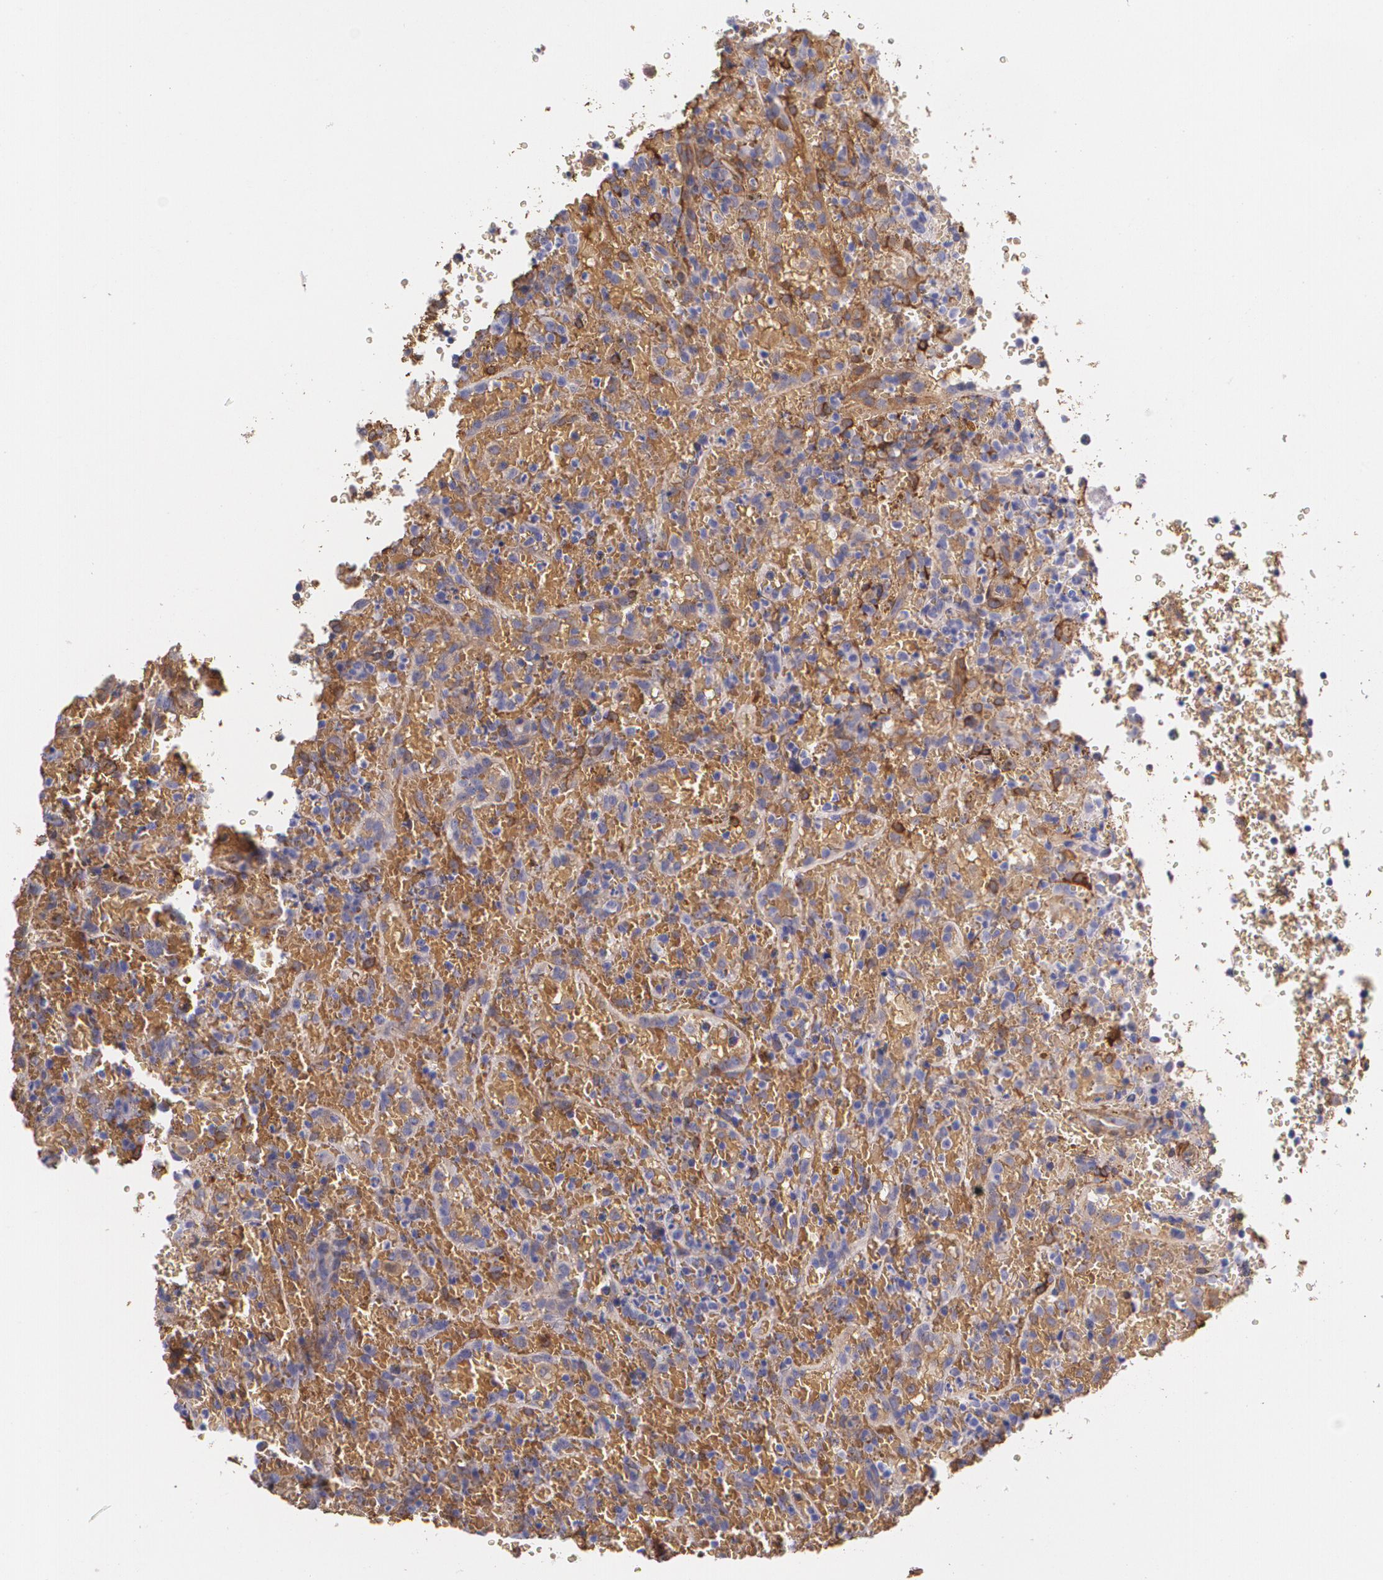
{"staining": {"intensity": "negative", "quantity": "none", "location": "none"}, "tissue": "lymphoma", "cell_type": "Tumor cells", "image_type": "cancer", "snomed": [{"axis": "morphology", "description": "Malignant lymphoma, non-Hodgkin's type, High grade"}, {"axis": "topography", "description": "Spleen"}, {"axis": "topography", "description": "Lymph node"}], "caption": "Immunohistochemistry (IHC) of human malignant lymphoma, non-Hodgkin's type (high-grade) exhibits no staining in tumor cells. (Brightfield microscopy of DAB immunohistochemistry at high magnification).", "gene": "MMP2", "patient": {"sex": "female", "age": 70}}